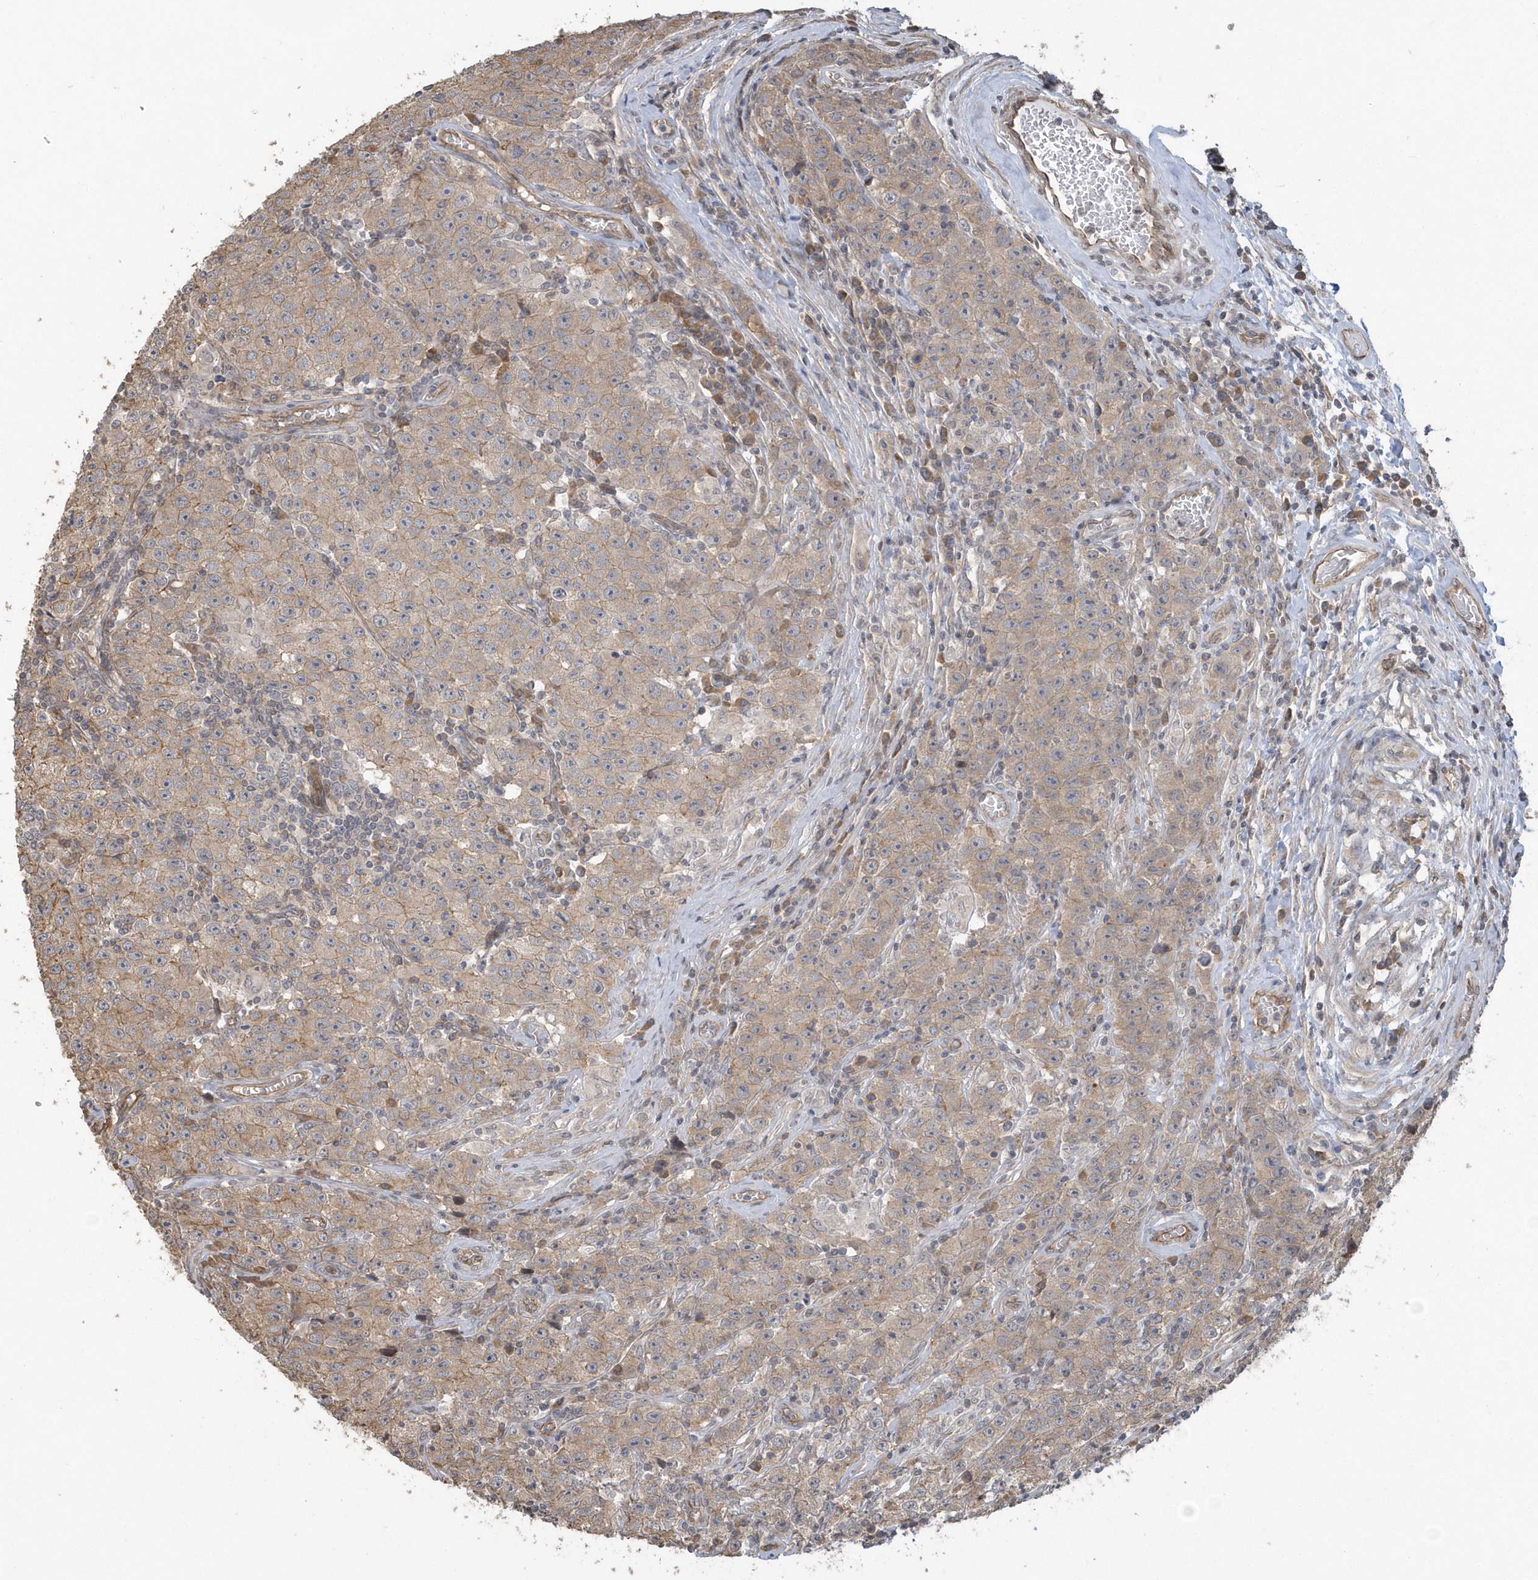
{"staining": {"intensity": "weak", "quantity": ">75%", "location": "cytoplasmic/membranous"}, "tissue": "testis cancer", "cell_type": "Tumor cells", "image_type": "cancer", "snomed": [{"axis": "morphology", "description": "Seminoma, NOS"}, {"axis": "morphology", "description": "Carcinoma, Embryonal, NOS"}, {"axis": "topography", "description": "Testis"}], "caption": "Tumor cells reveal low levels of weak cytoplasmic/membranous expression in about >75% of cells in testis seminoma.", "gene": "HERPUD1", "patient": {"sex": "male", "age": 43}}